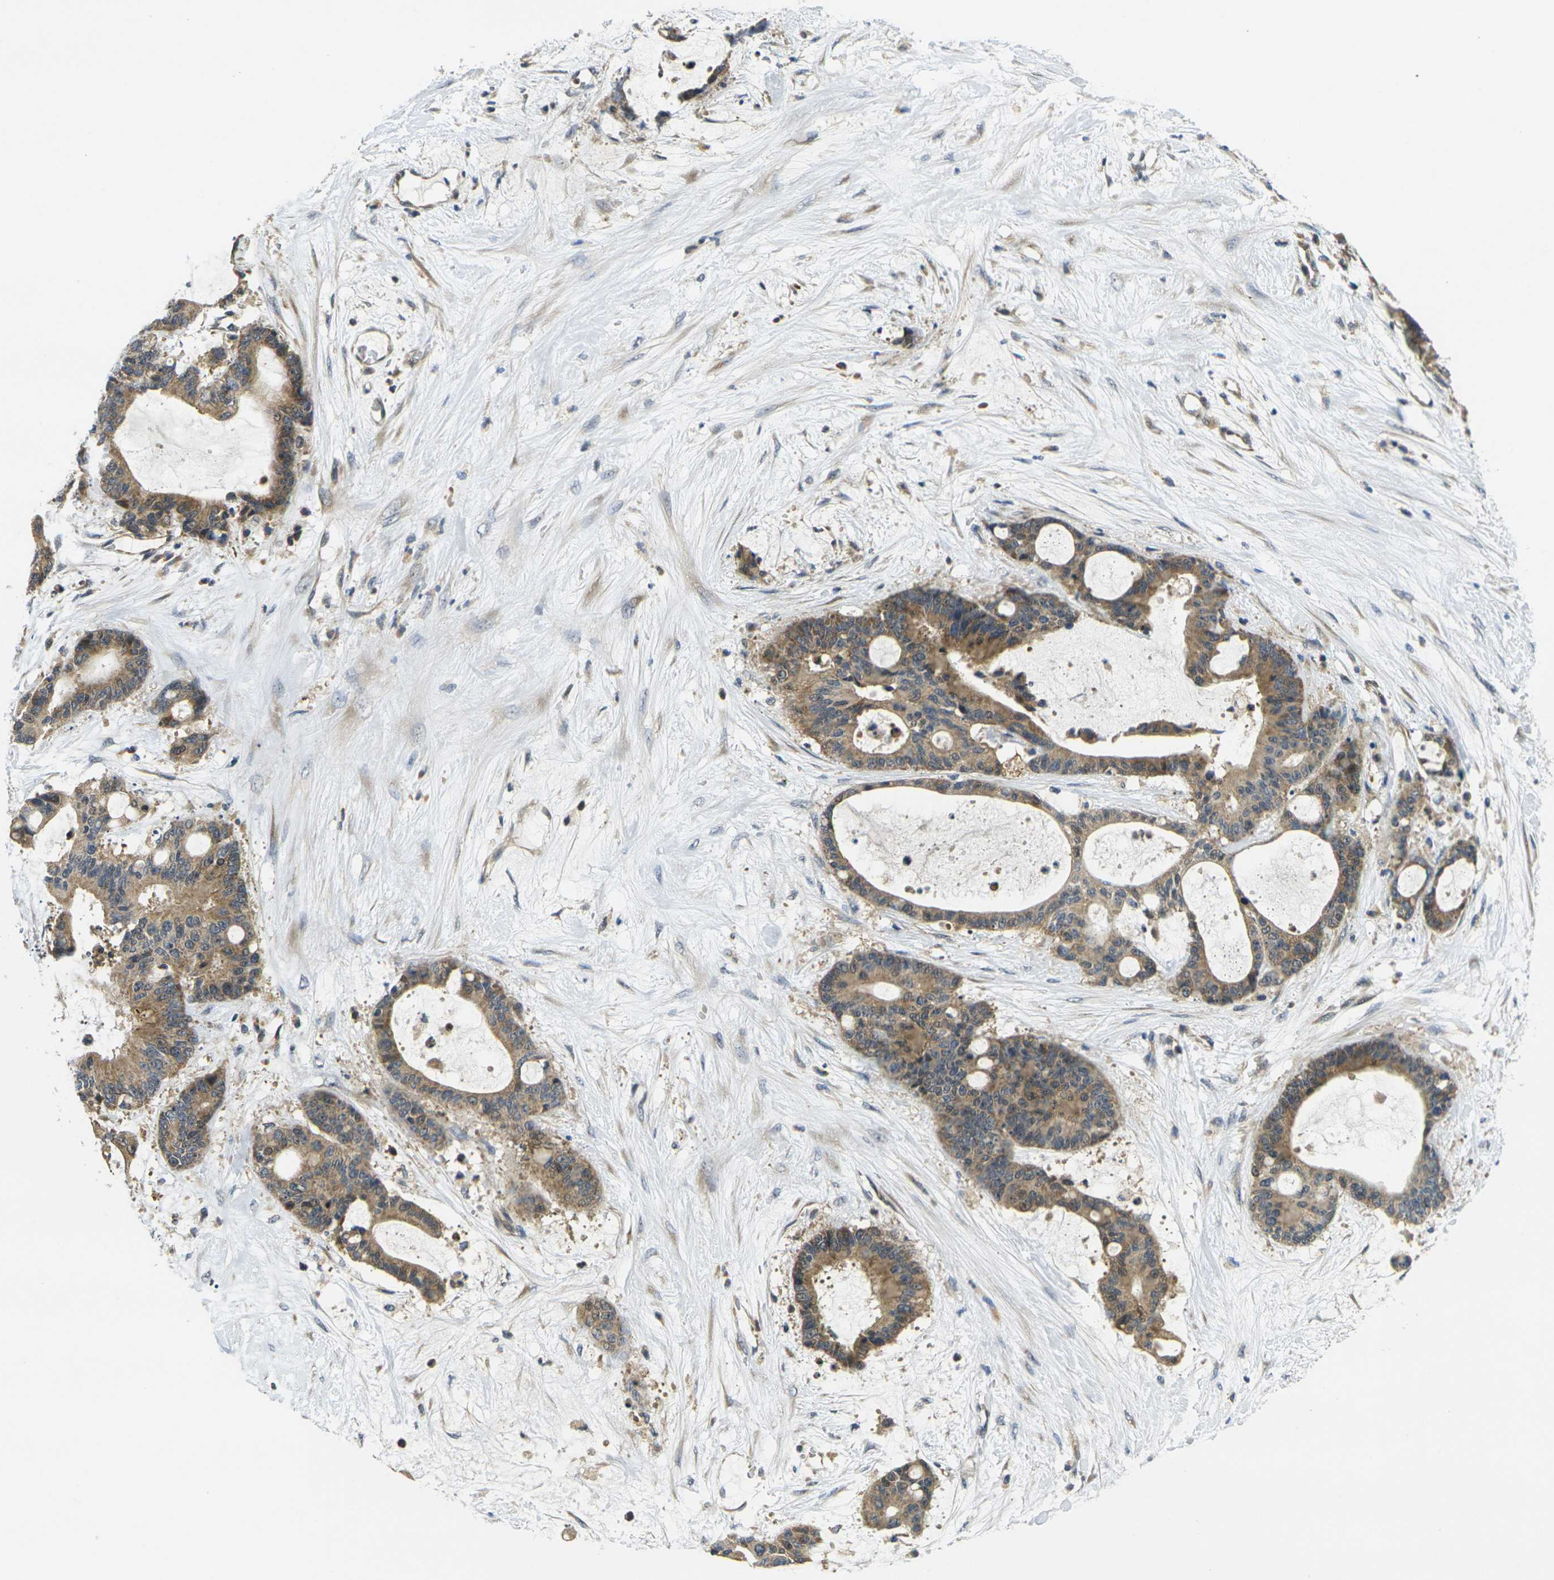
{"staining": {"intensity": "moderate", "quantity": ">75%", "location": "cytoplasmic/membranous"}, "tissue": "liver cancer", "cell_type": "Tumor cells", "image_type": "cancer", "snomed": [{"axis": "morphology", "description": "Cholangiocarcinoma"}, {"axis": "topography", "description": "Liver"}], "caption": "Liver cancer was stained to show a protein in brown. There is medium levels of moderate cytoplasmic/membranous positivity in about >75% of tumor cells.", "gene": "MINAR2", "patient": {"sex": "female", "age": 73}}